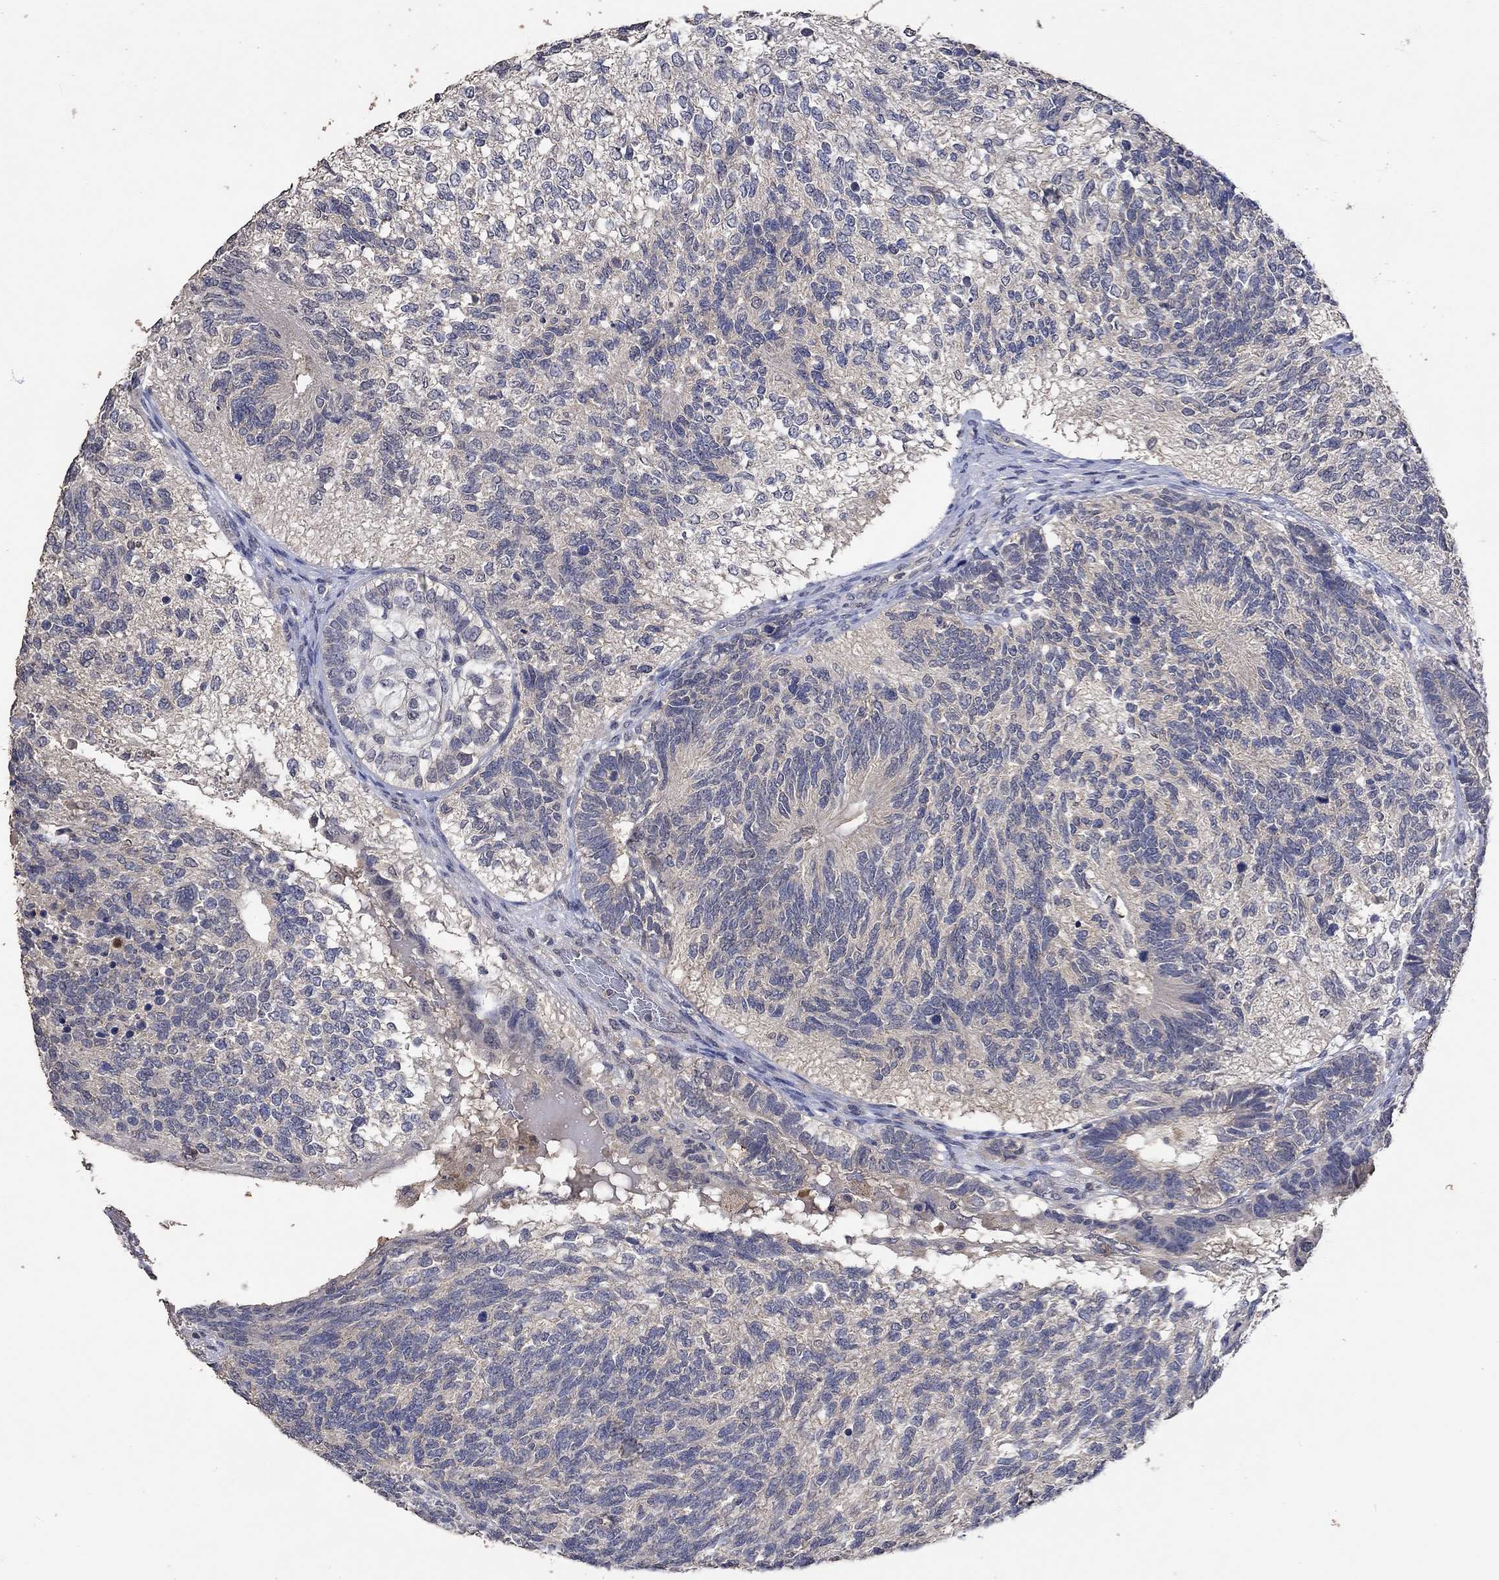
{"staining": {"intensity": "negative", "quantity": "none", "location": "none"}, "tissue": "testis cancer", "cell_type": "Tumor cells", "image_type": "cancer", "snomed": [{"axis": "morphology", "description": "Seminoma, NOS"}, {"axis": "morphology", "description": "Carcinoma, Embryonal, NOS"}, {"axis": "topography", "description": "Testis"}], "caption": "A histopathology image of human testis cancer (embryonal carcinoma) is negative for staining in tumor cells.", "gene": "PTPN20", "patient": {"sex": "male", "age": 41}}